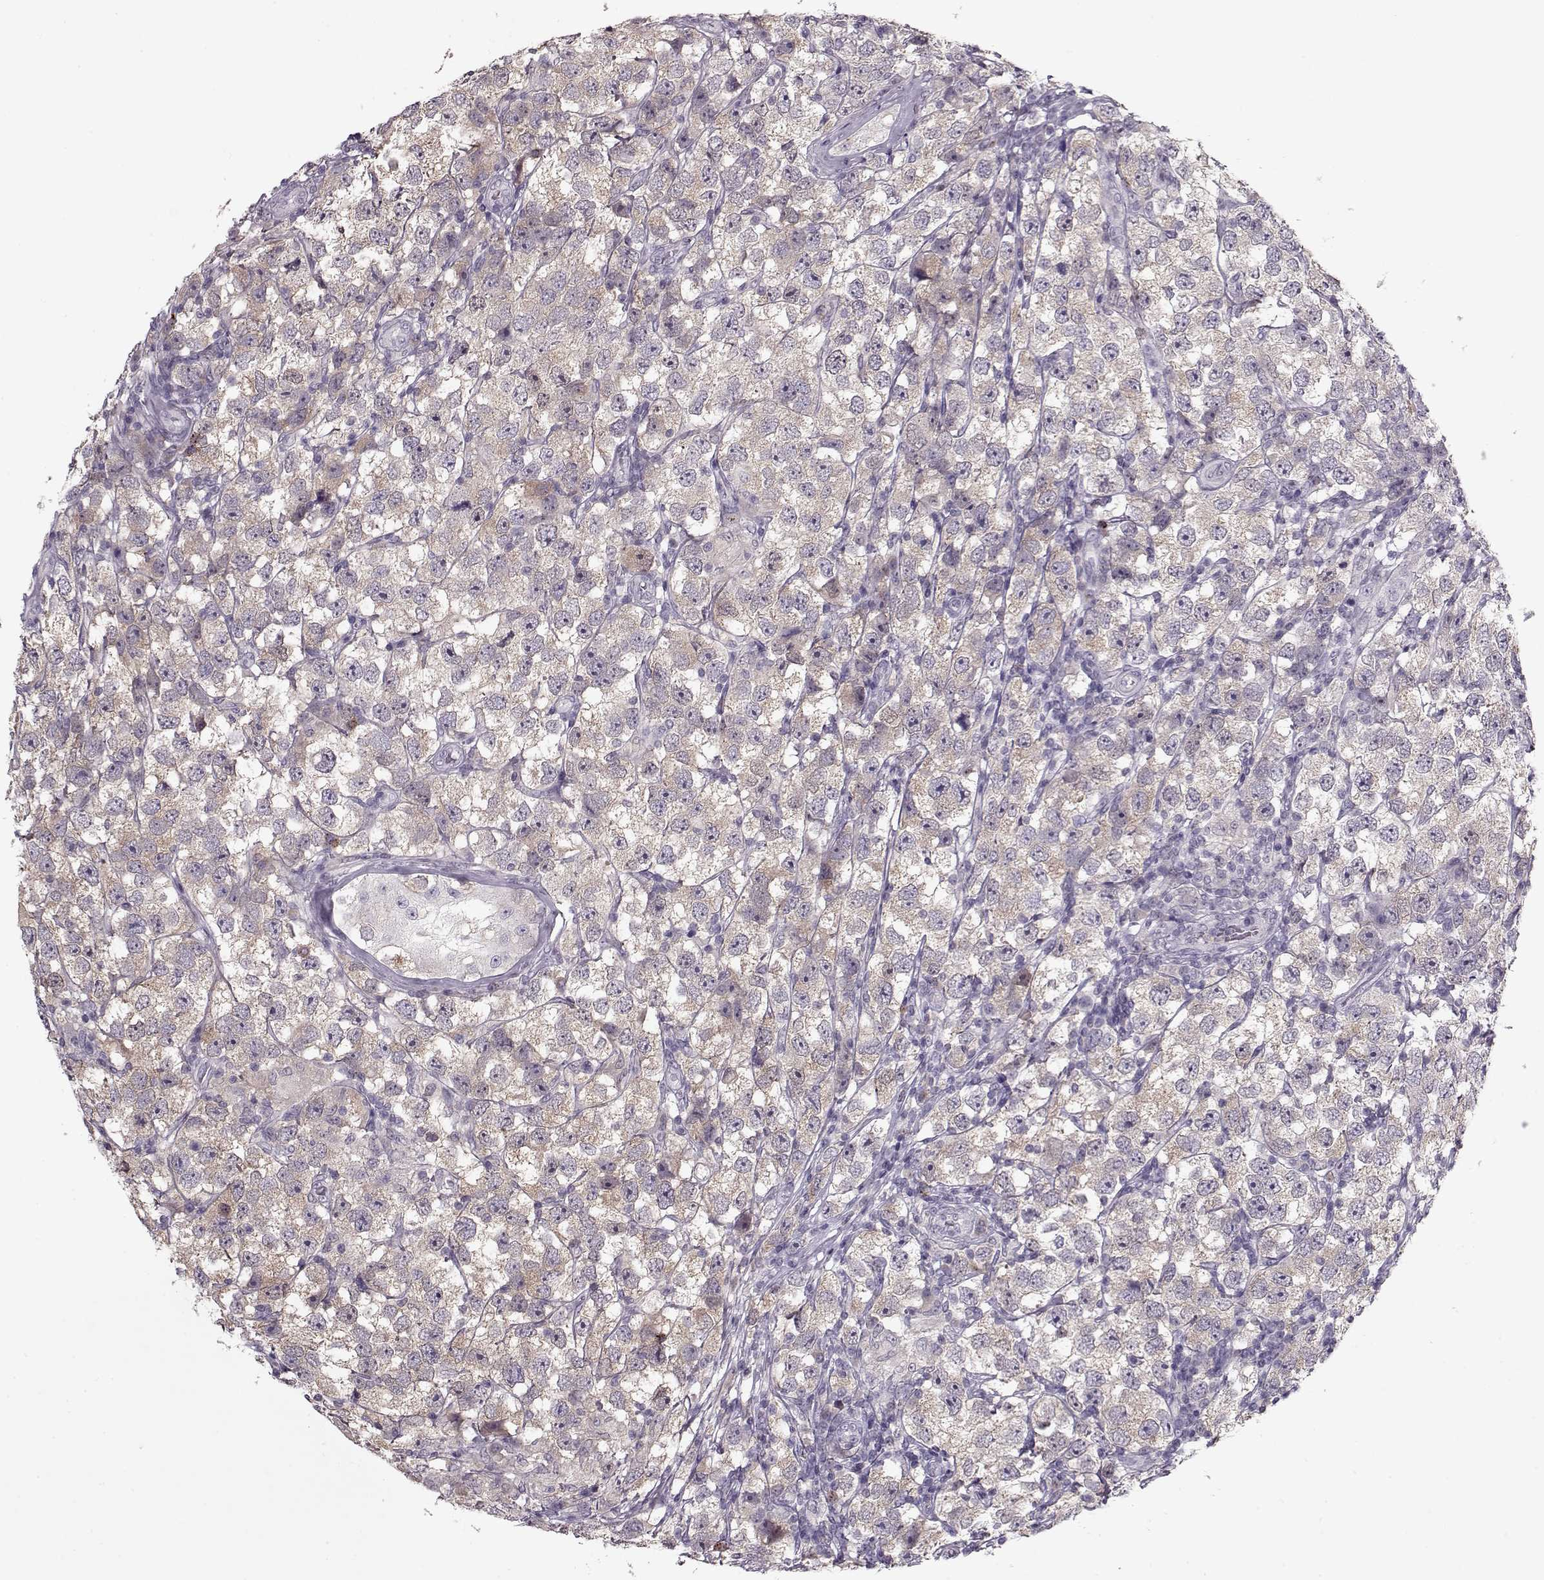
{"staining": {"intensity": "weak", "quantity": "25%-75%", "location": "cytoplasmic/membranous"}, "tissue": "testis cancer", "cell_type": "Tumor cells", "image_type": "cancer", "snomed": [{"axis": "morphology", "description": "Seminoma, NOS"}, {"axis": "topography", "description": "Testis"}], "caption": "Protein expression analysis of human seminoma (testis) reveals weak cytoplasmic/membranous staining in about 25%-75% of tumor cells.", "gene": "ACOT11", "patient": {"sex": "male", "age": 26}}